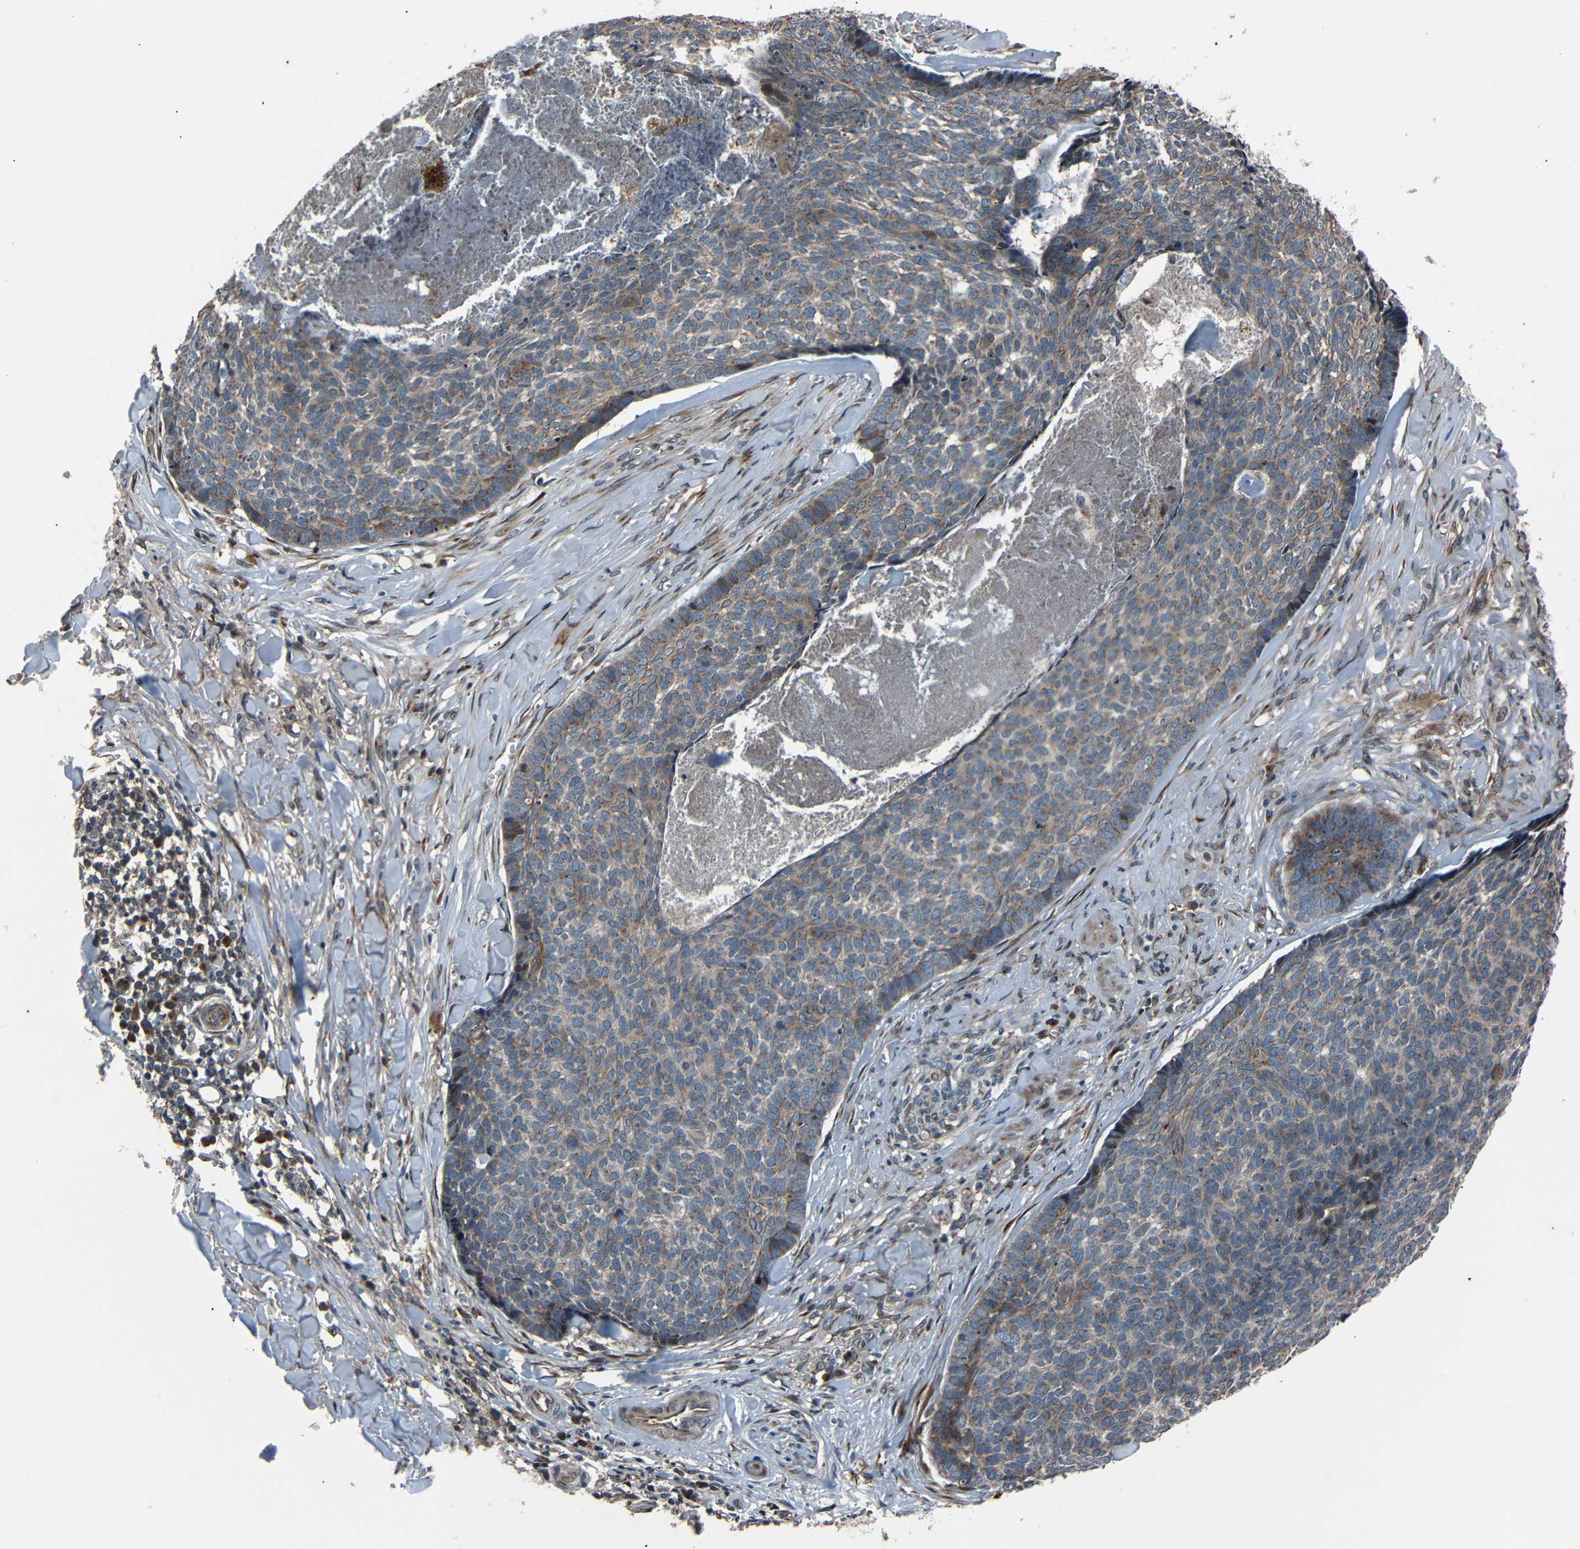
{"staining": {"intensity": "weak", "quantity": ">75%", "location": "cytoplasmic/membranous"}, "tissue": "skin cancer", "cell_type": "Tumor cells", "image_type": "cancer", "snomed": [{"axis": "morphology", "description": "Basal cell carcinoma"}, {"axis": "topography", "description": "Skin"}], "caption": "The photomicrograph shows staining of skin basal cell carcinoma, revealing weak cytoplasmic/membranous protein staining (brown color) within tumor cells.", "gene": "AKAP9", "patient": {"sex": "male", "age": 84}}